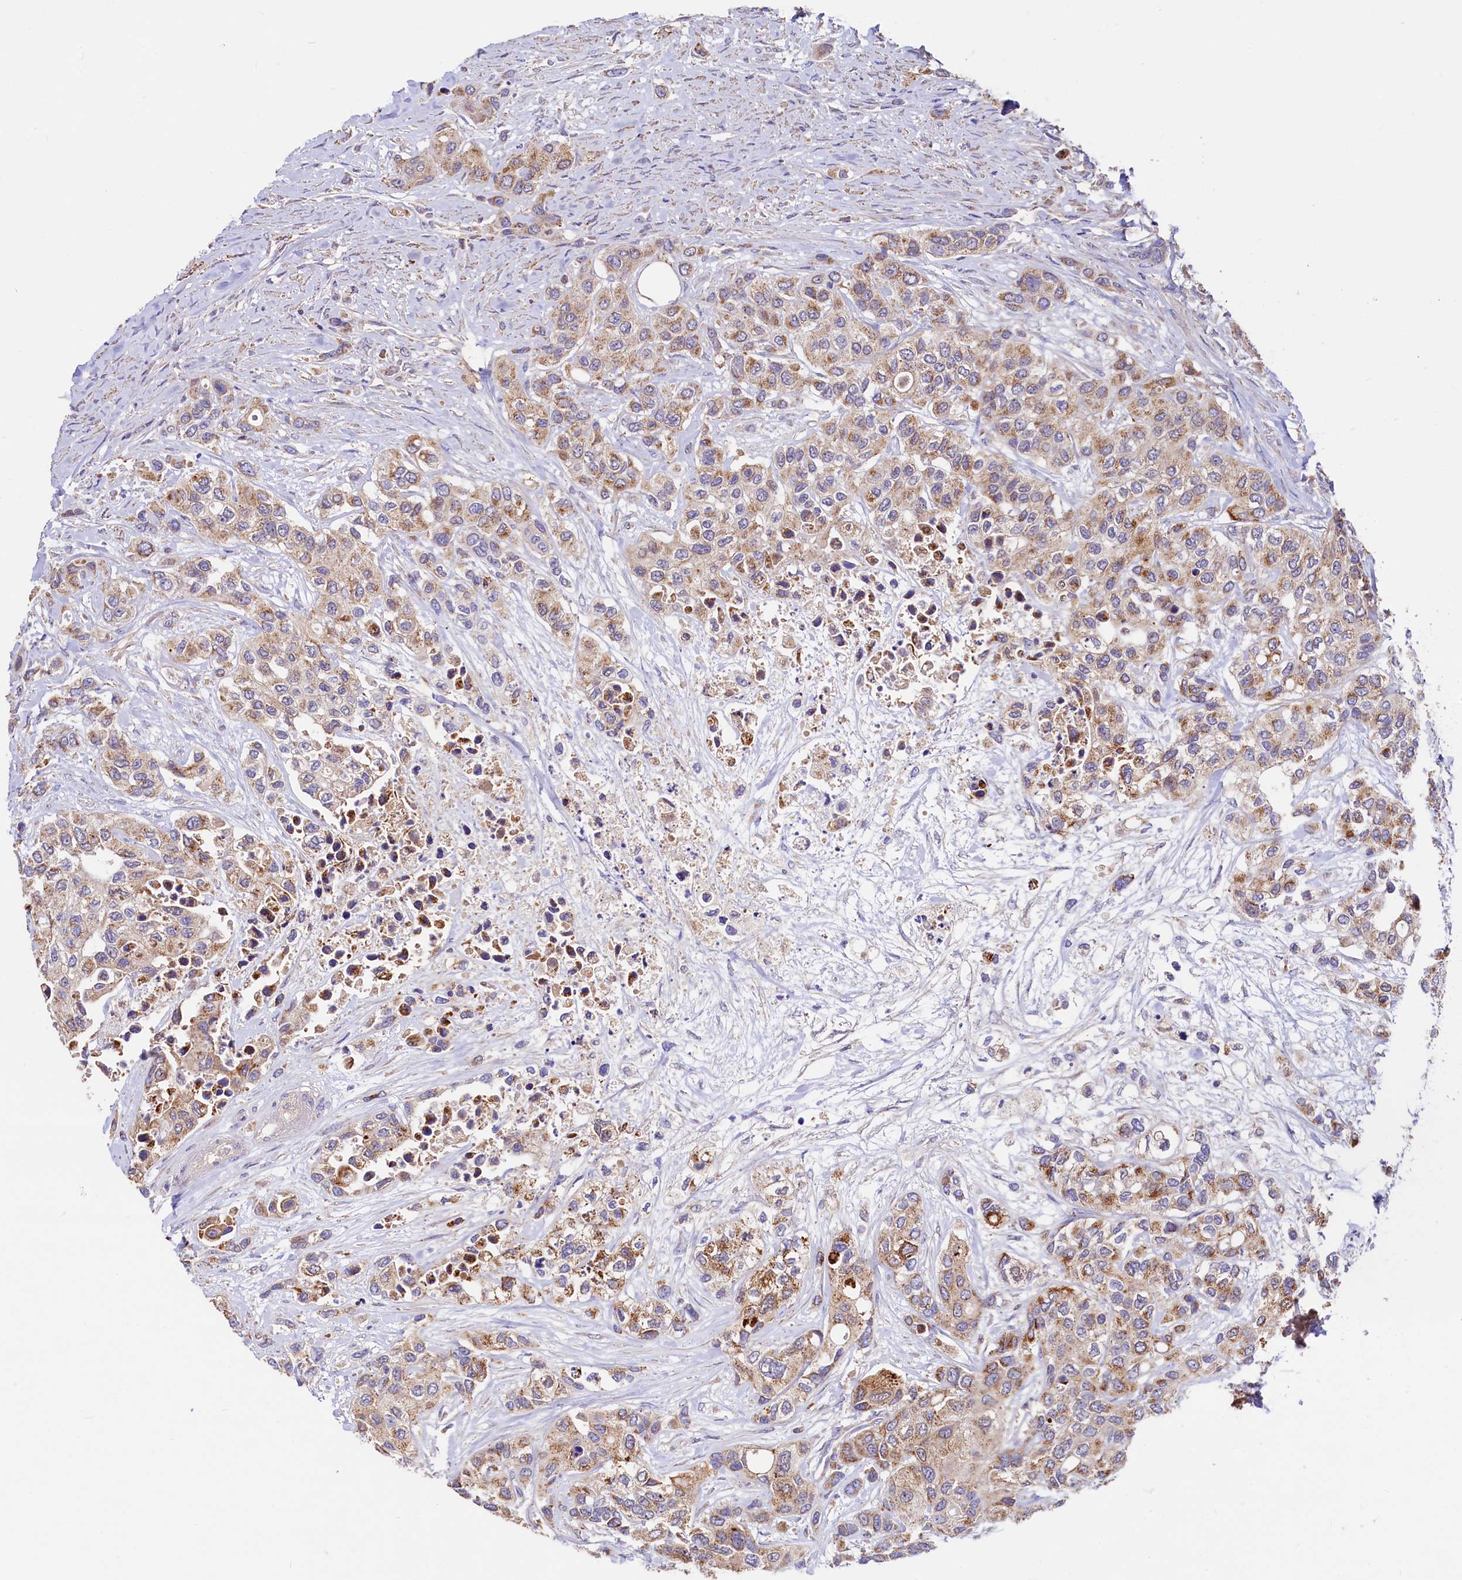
{"staining": {"intensity": "moderate", "quantity": ">75%", "location": "cytoplasmic/membranous"}, "tissue": "urothelial cancer", "cell_type": "Tumor cells", "image_type": "cancer", "snomed": [{"axis": "morphology", "description": "Normal tissue, NOS"}, {"axis": "morphology", "description": "Urothelial carcinoma, High grade"}, {"axis": "topography", "description": "Vascular tissue"}, {"axis": "topography", "description": "Urinary bladder"}], "caption": "Immunohistochemical staining of high-grade urothelial carcinoma exhibits medium levels of moderate cytoplasmic/membranous protein positivity in about >75% of tumor cells.", "gene": "CIAO3", "patient": {"sex": "female", "age": 56}}